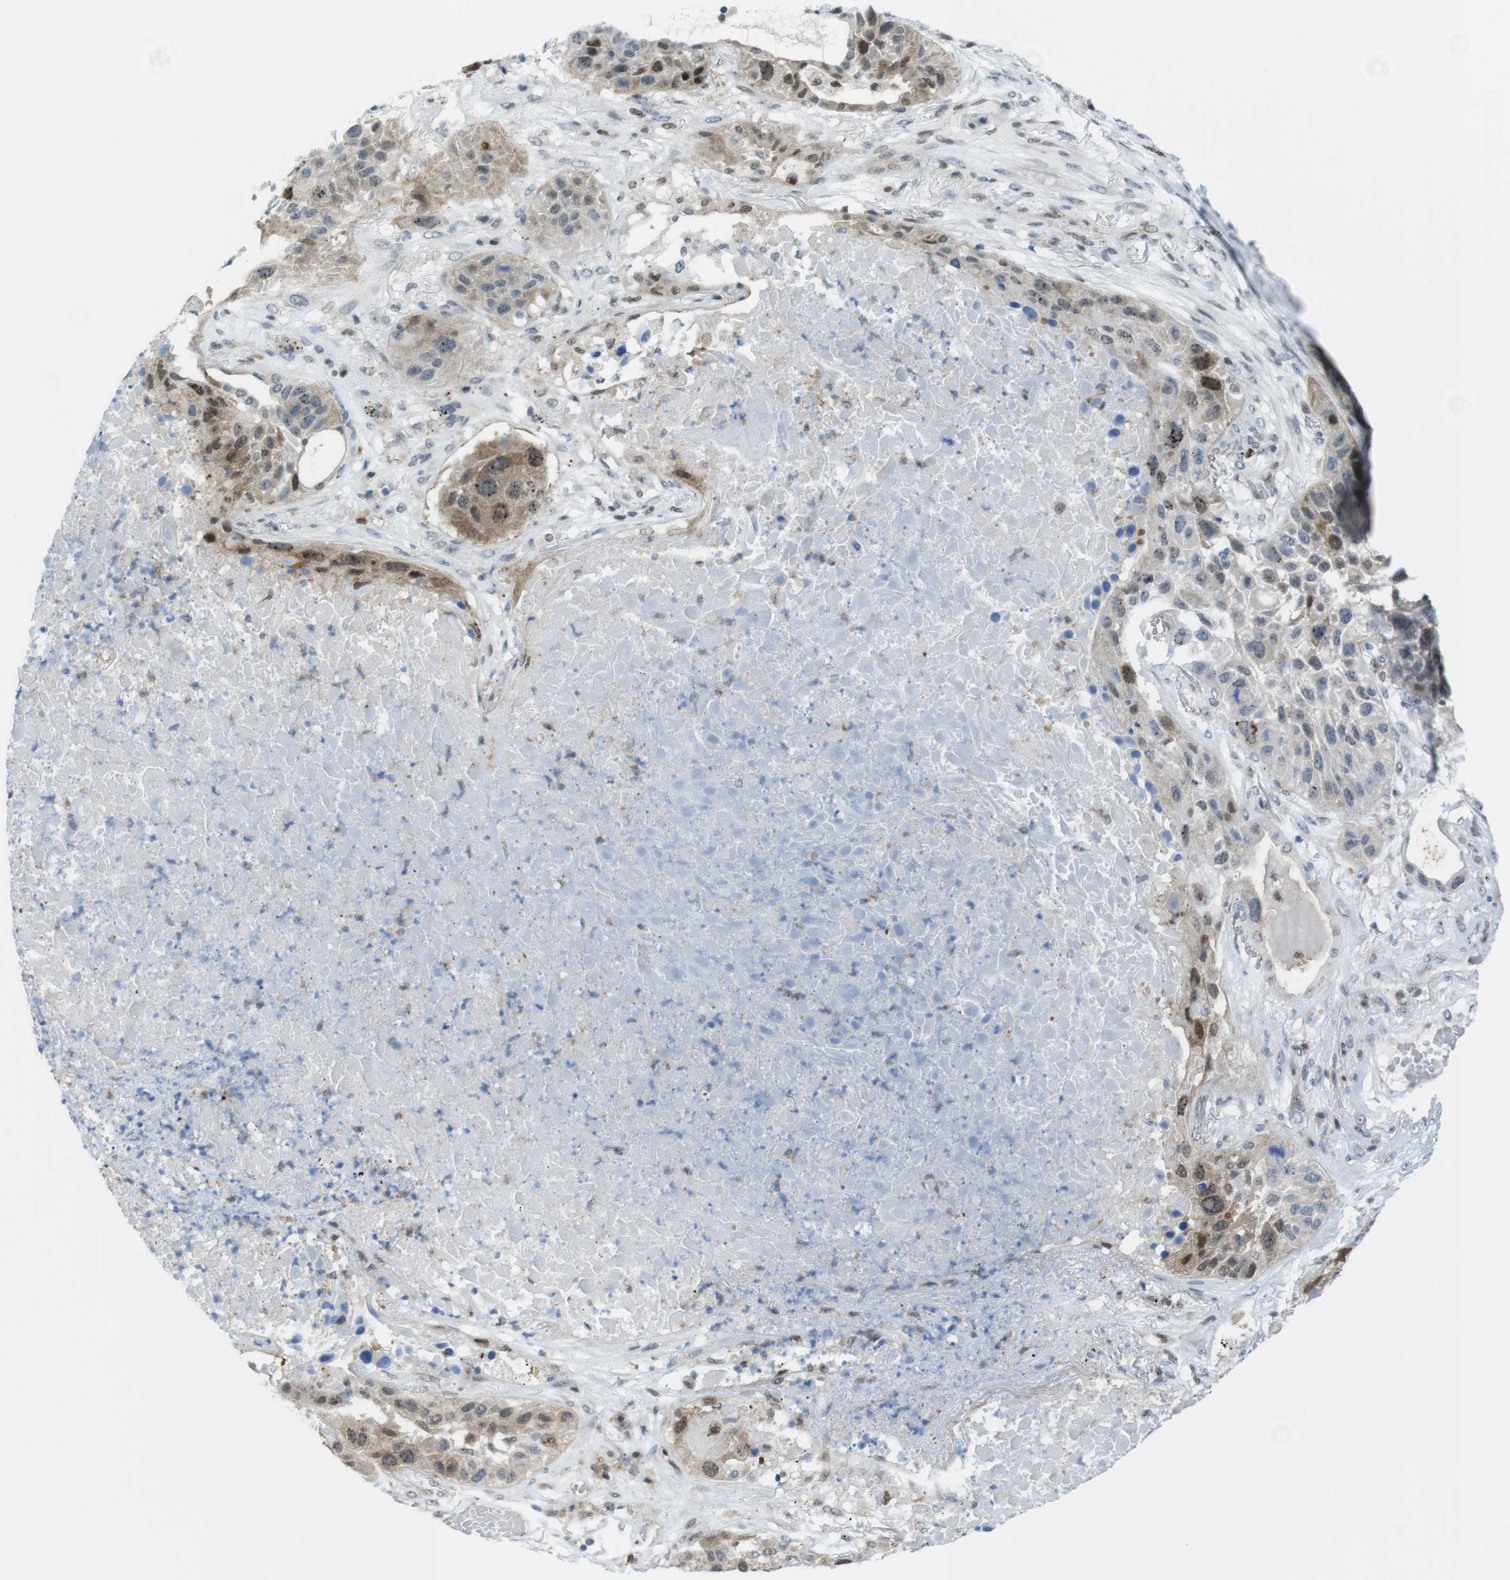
{"staining": {"intensity": "strong", "quantity": "25%-75%", "location": "cytoplasmic/membranous,nuclear"}, "tissue": "lung cancer", "cell_type": "Tumor cells", "image_type": "cancer", "snomed": [{"axis": "morphology", "description": "Squamous cell carcinoma, NOS"}, {"axis": "topography", "description": "Lung"}], "caption": "Lung cancer (squamous cell carcinoma) stained with a protein marker displays strong staining in tumor cells.", "gene": "UBB", "patient": {"sex": "male", "age": 57}}